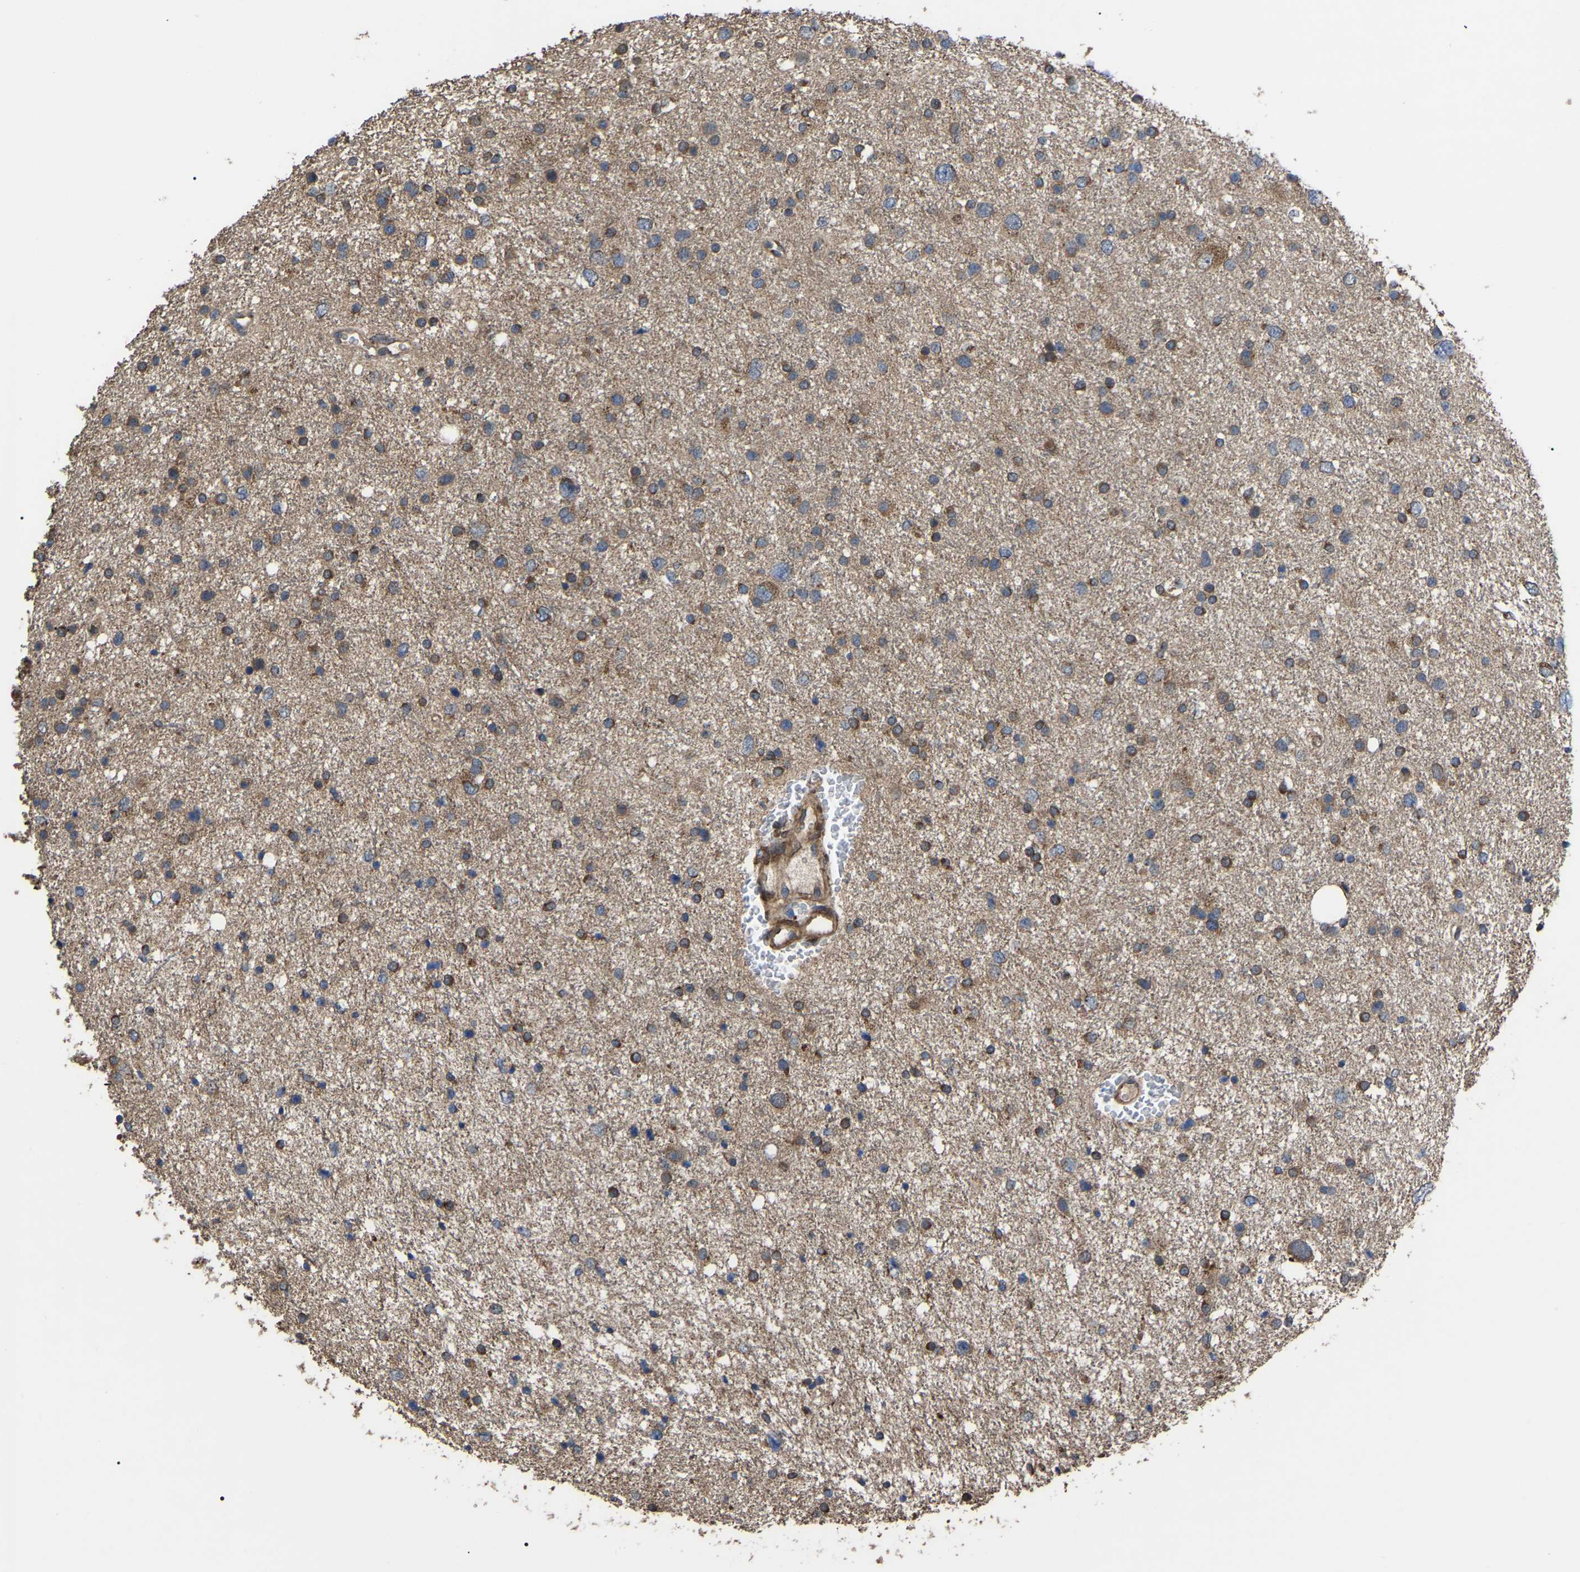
{"staining": {"intensity": "moderate", "quantity": ">75%", "location": "cytoplasmic/membranous"}, "tissue": "glioma", "cell_type": "Tumor cells", "image_type": "cancer", "snomed": [{"axis": "morphology", "description": "Glioma, malignant, Low grade"}, {"axis": "topography", "description": "Brain"}], "caption": "Glioma stained with a brown dye exhibits moderate cytoplasmic/membranous positive staining in about >75% of tumor cells.", "gene": "GCC1", "patient": {"sex": "female", "age": 37}}